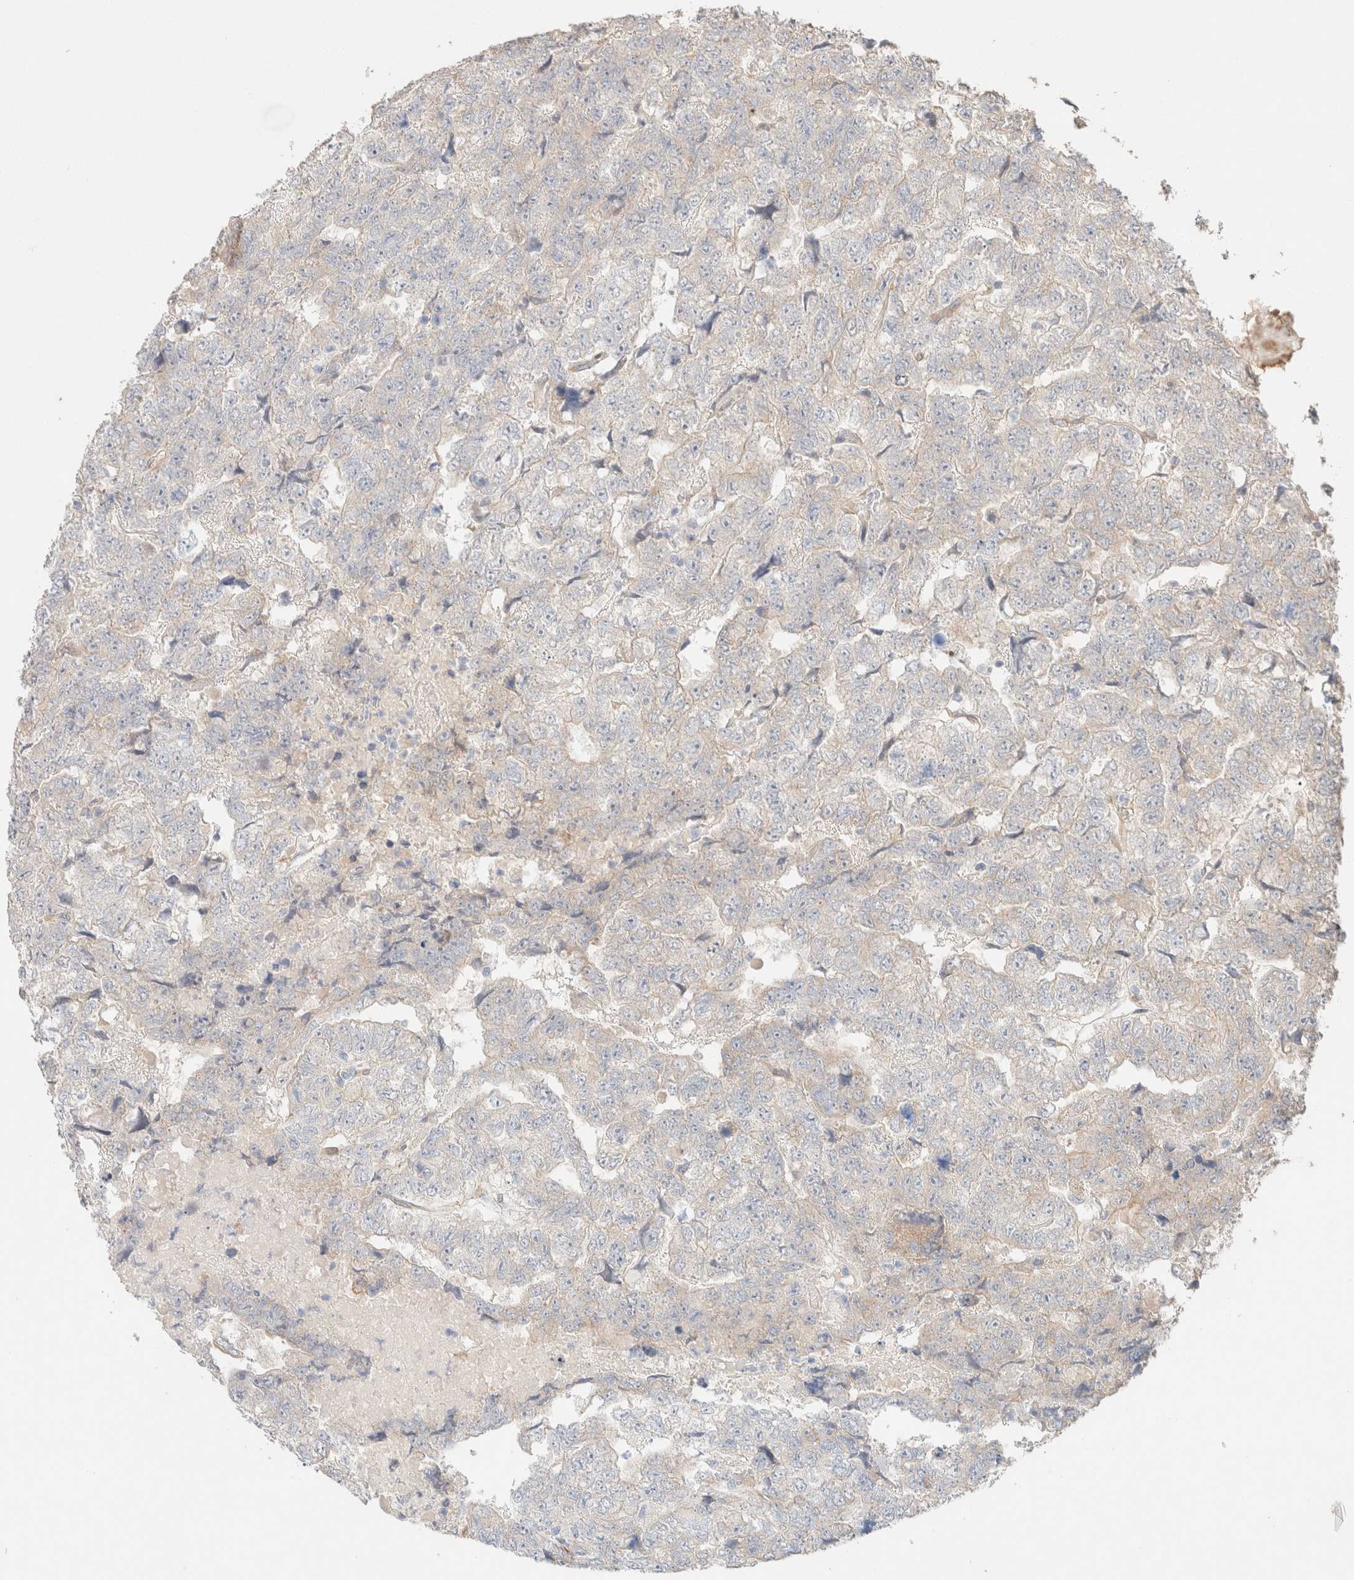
{"staining": {"intensity": "weak", "quantity": "<25%", "location": "cytoplasmic/membranous"}, "tissue": "testis cancer", "cell_type": "Tumor cells", "image_type": "cancer", "snomed": [{"axis": "morphology", "description": "Carcinoma, Embryonal, NOS"}, {"axis": "topography", "description": "Testis"}], "caption": "Immunohistochemistry of human embryonal carcinoma (testis) demonstrates no positivity in tumor cells.", "gene": "CSNK1E", "patient": {"sex": "male", "age": 36}}